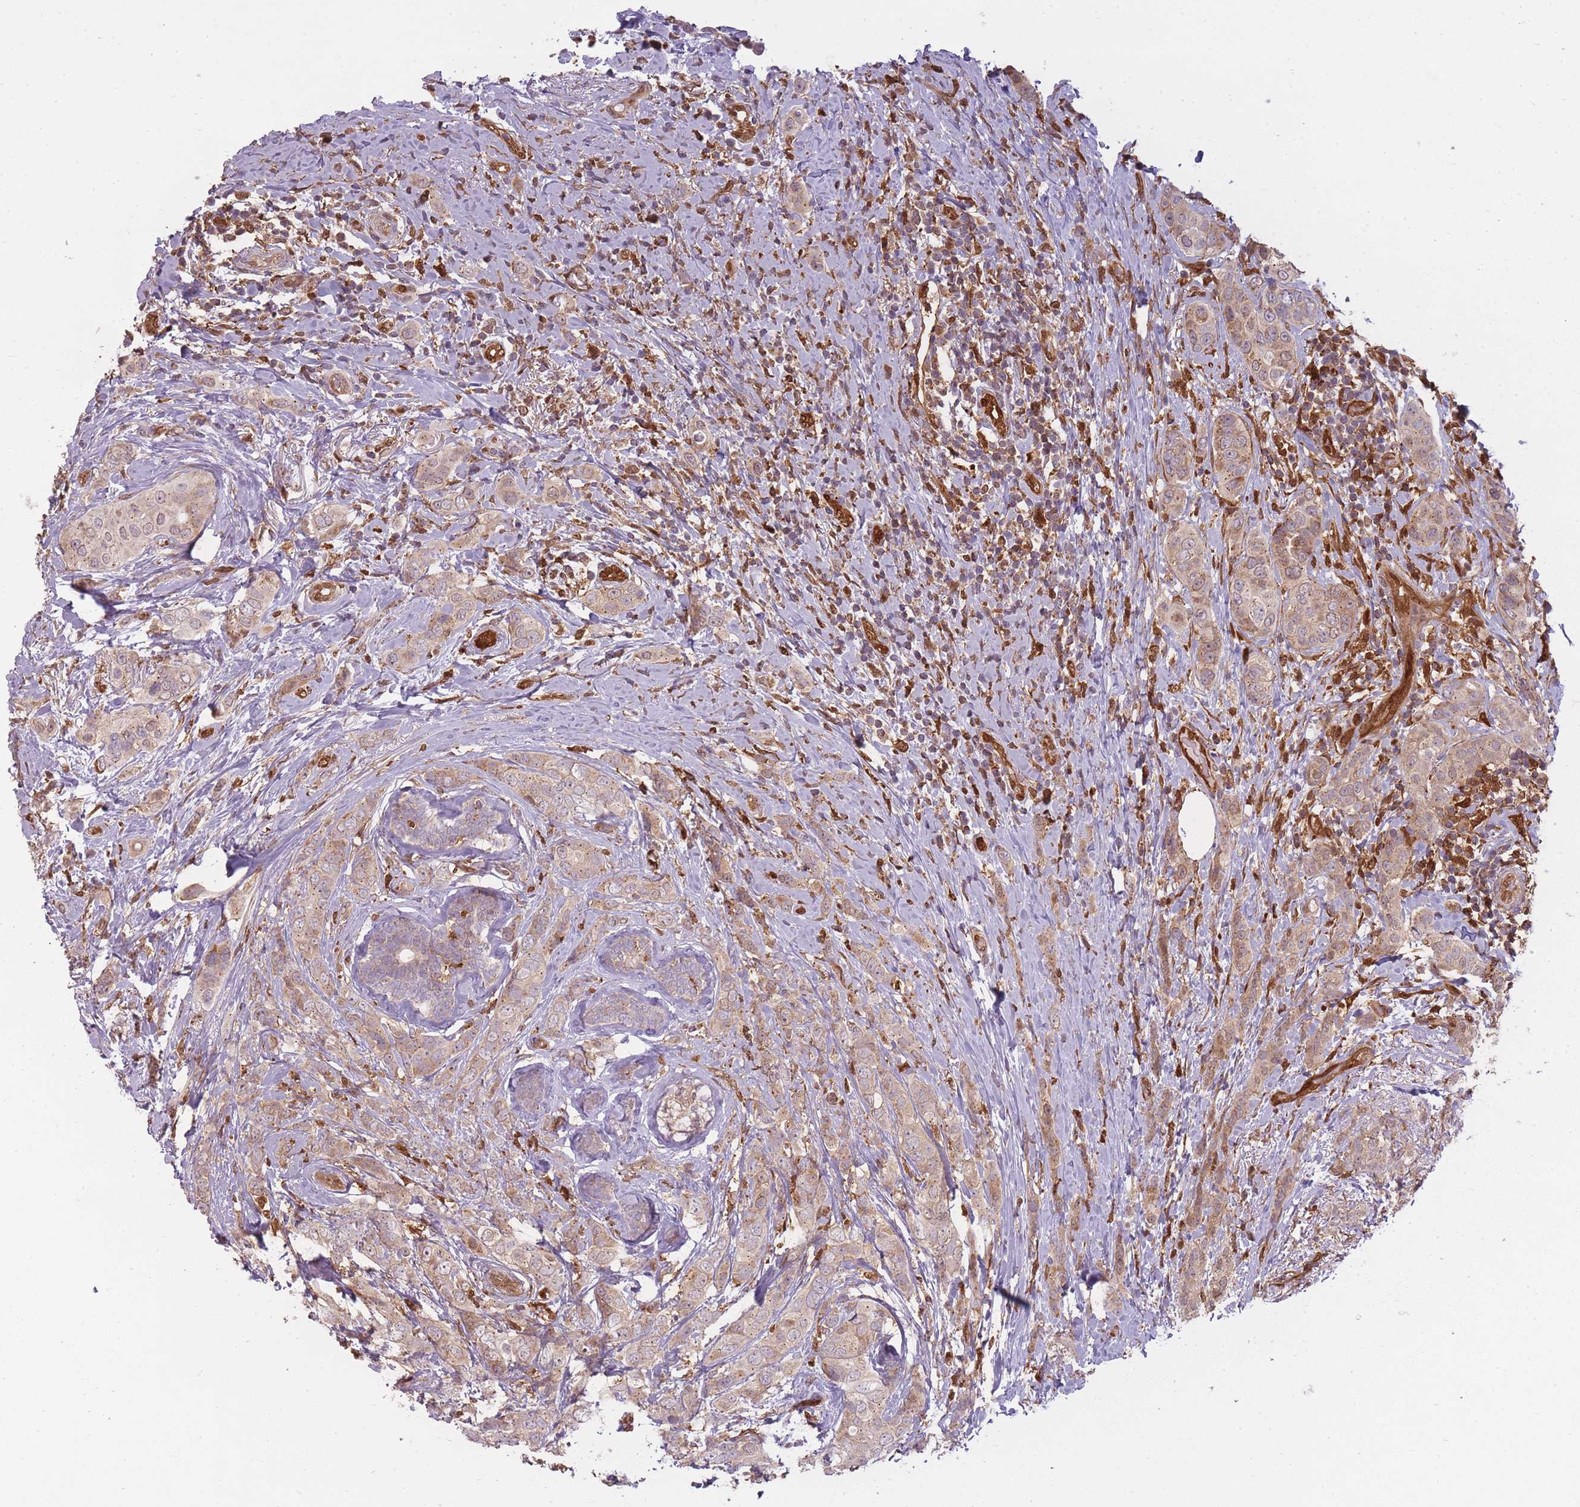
{"staining": {"intensity": "weak", "quantity": "25%-75%", "location": "cytoplasmic/membranous"}, "tissue": "breast cancer", "cell_type": "Tumor cells", "image_type": "cancer", "snomed": [{"axis": "morphology", "description": "Lobular carcinoma"}, {"axis": "topography", "description": "Breast"}], "caption": "High-magnification brightfield microscopy of breast cancer stained with DAB (3,3'-diaminobenzidine) (brown) and counterstained with hematoxylin (blue). tumor cells exhibit weak cytoplasmic/membranous positivity is seen in about25%-75% of cells. (DAB (3,3'-diaminobenzidine) = brown stain, brightfield microscopy at high magnification).", "gene": "LGALS9", "patient": {"sex": "female", "age": 51}}